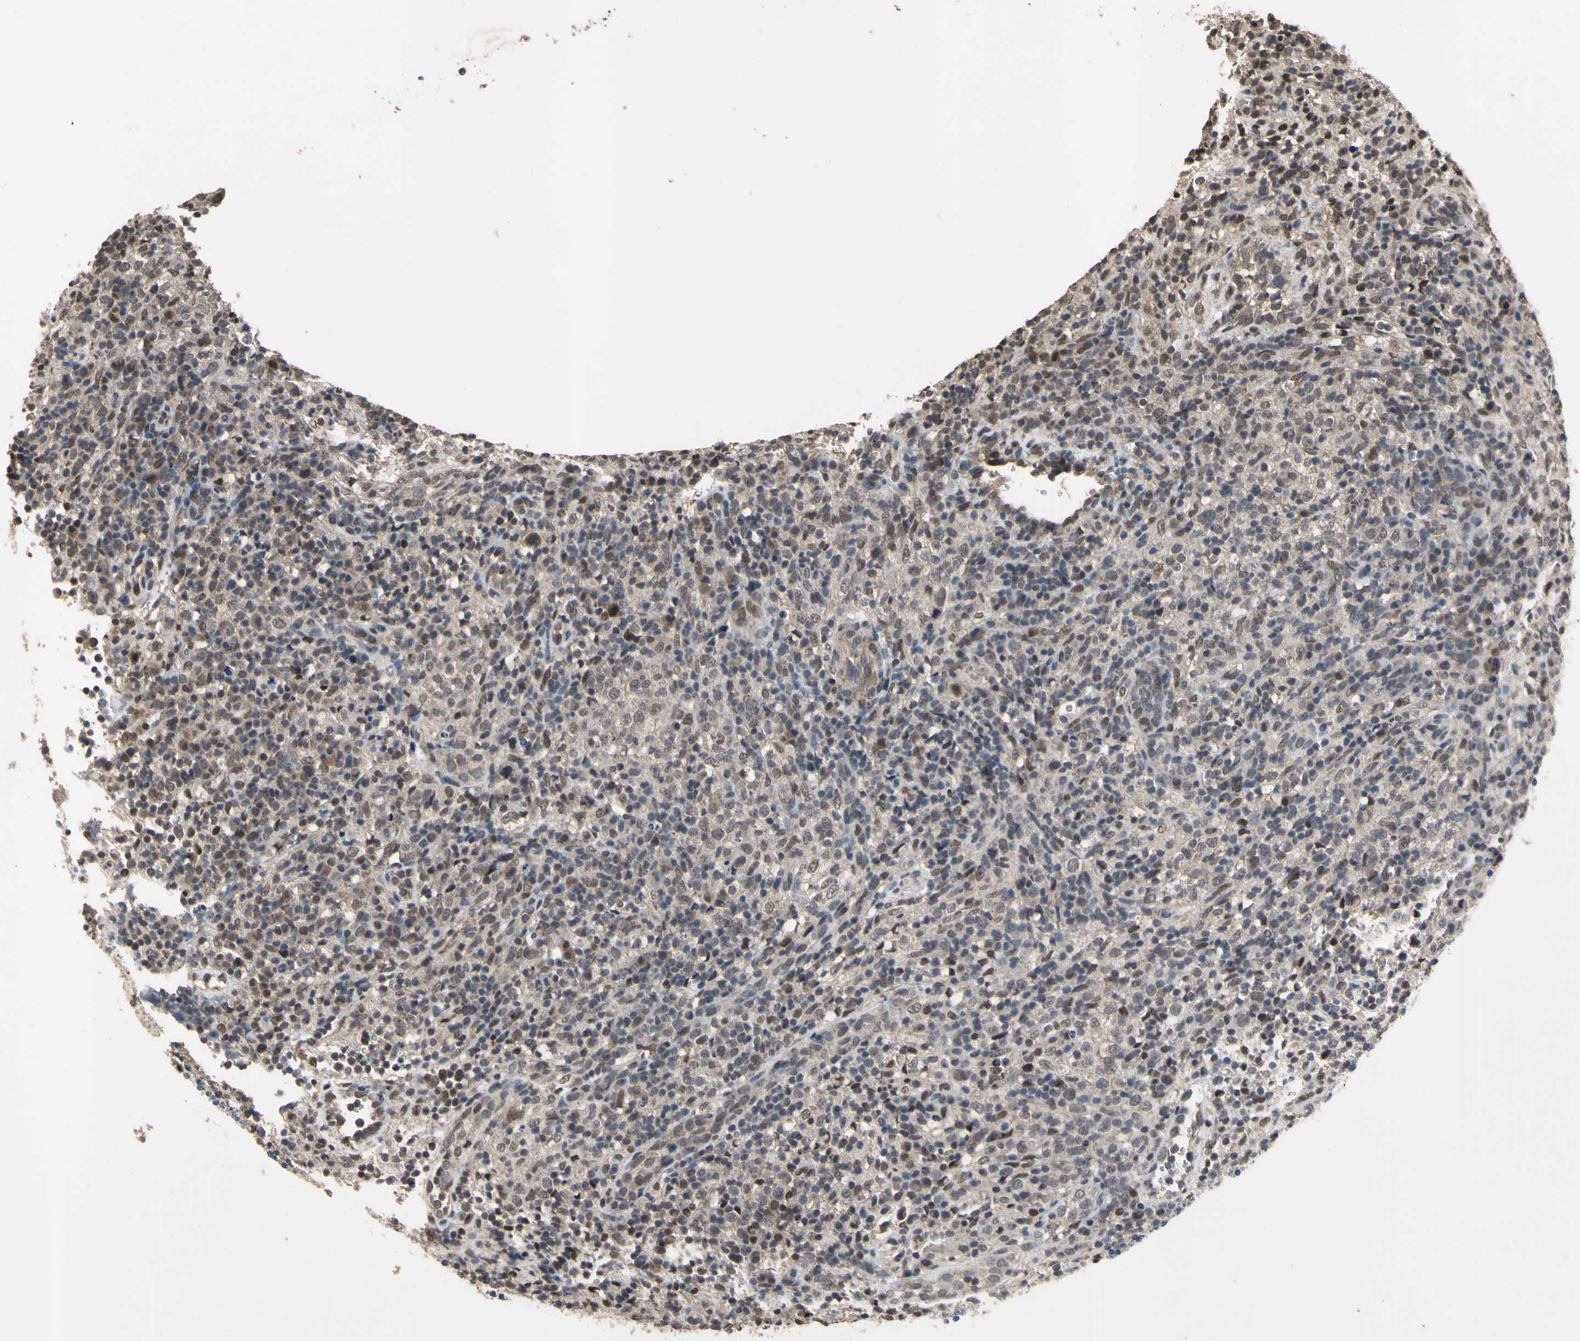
{"staining": {"intensity": "weak", "quantity": ">75%", "location": "cytoplasmic/membranous,nuclear"}, "tissue": "lymphoma", "cell_type": "Tumor cells", "image_type": "cancer", "snomed": [{"axis": "morphology", "description": "Malignant lymphoma, non-Hodgkin's type, High grade"}, {"axis": "topography", "description": "Lymph node"}], "caption": "Immunohistochemistry photomicrograph of neoplastic tissue: human malignant lymphoma, non-Hodgkin's type (high-grade) stained using immunohistochemistry reveals low levels of weak protein expression localized specifically in the cytoplasmic/membranous and nuclear of tumor cells, appearing as a cytoplasmic/membranous and nuclear brown color.", "gene": "ZNF174", "patient": {"sex": "female", "age": 76}}